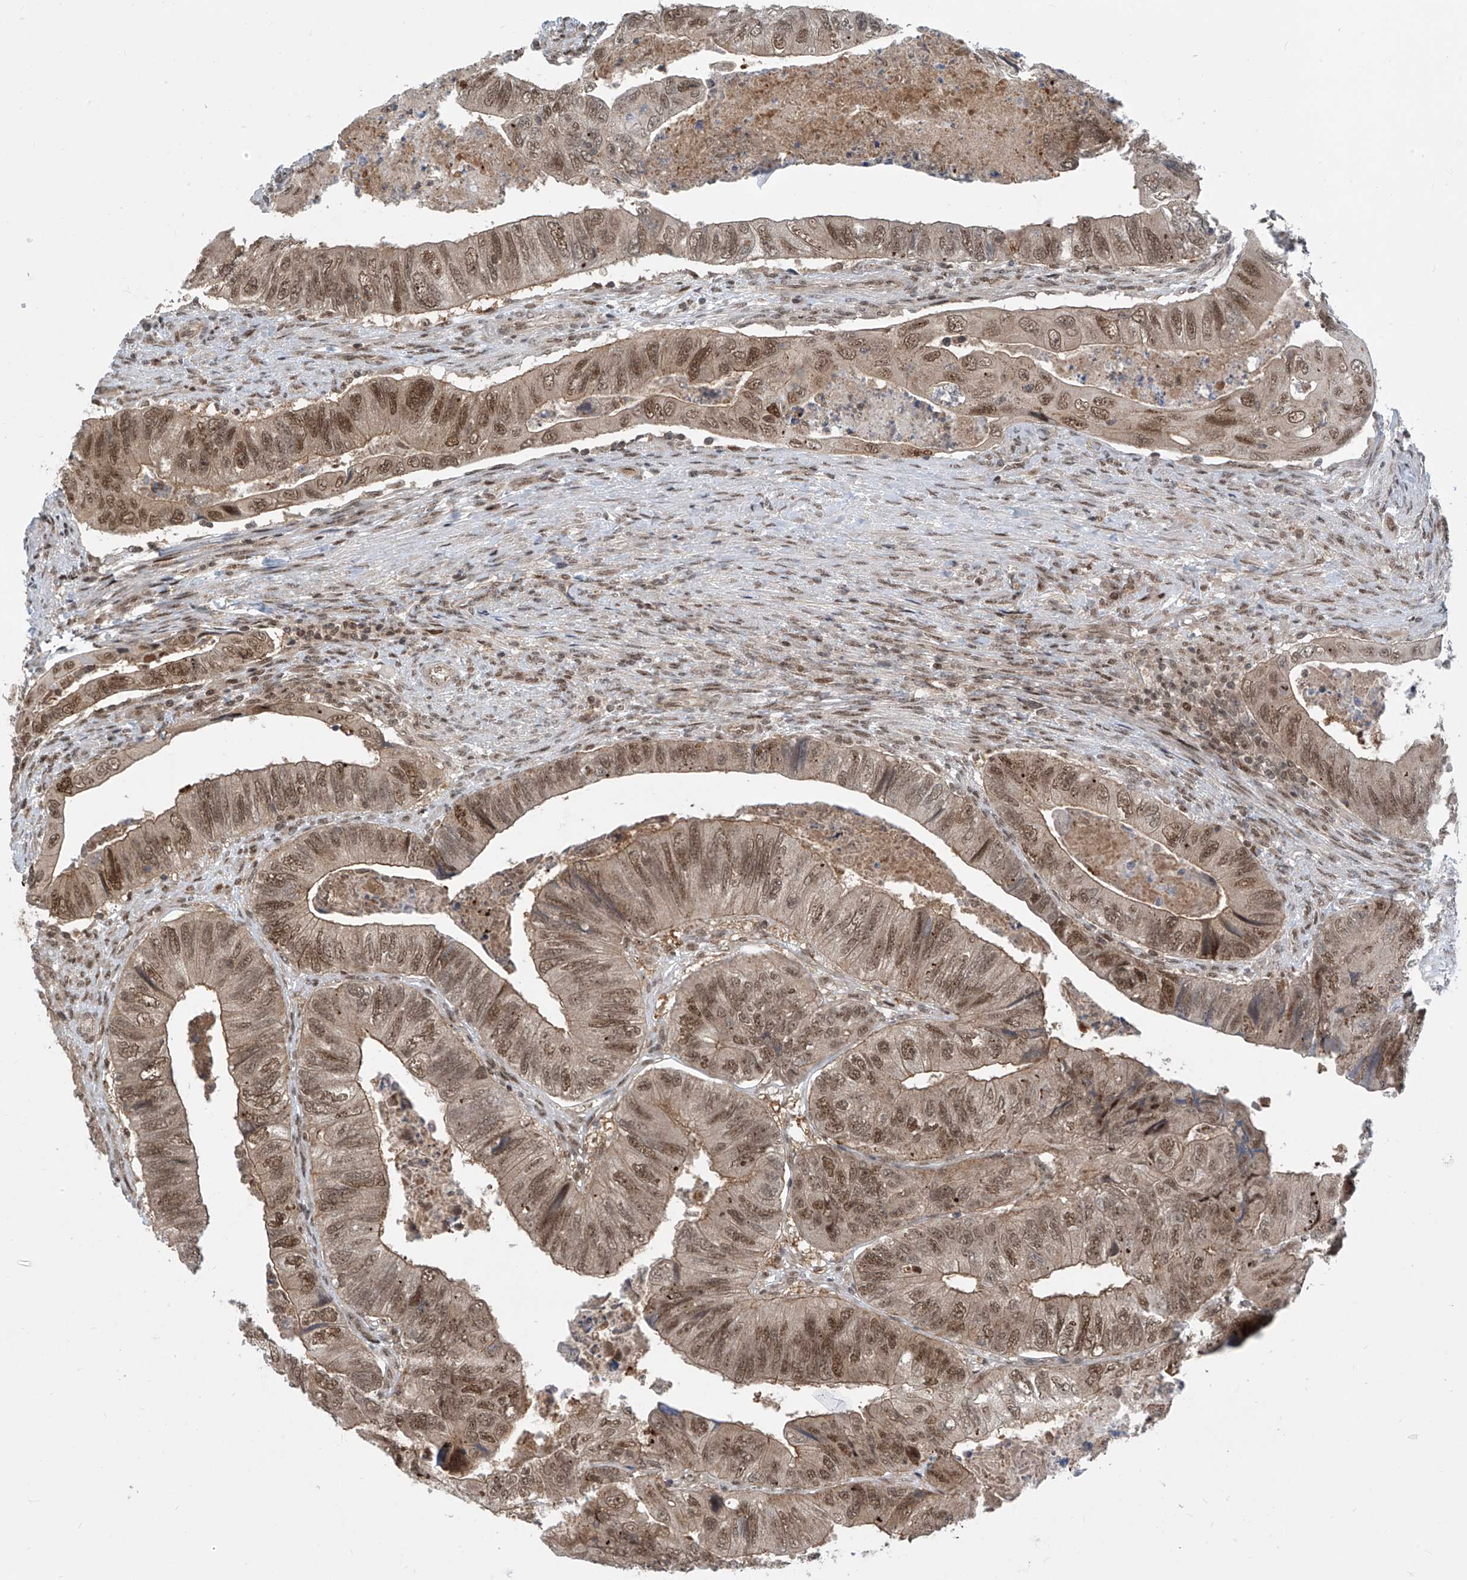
{"staining": {"intensity": "moderate", "quantity": ">75%", "location": "cytoplasmic/membranous,nuclear"}, "tissue": "colorectal cancer", "cell_type": "Tumor cells", "image_type": "cancer", "snomed": [{"axis": "morphology", "description": "Adenocarcinoma, NOS"}, {"axis": "topography", "description": "Rectum"}], "caption": "Immunohistochemical staining of human adenocarcinoma (colorectal) demonstrates medium levels of moderate cytoplasmic/membranous and nuclear expression in about >75% of tumor cells.", "gene": "LAGE3", "patient": {"sex": "male", "age": 63}}